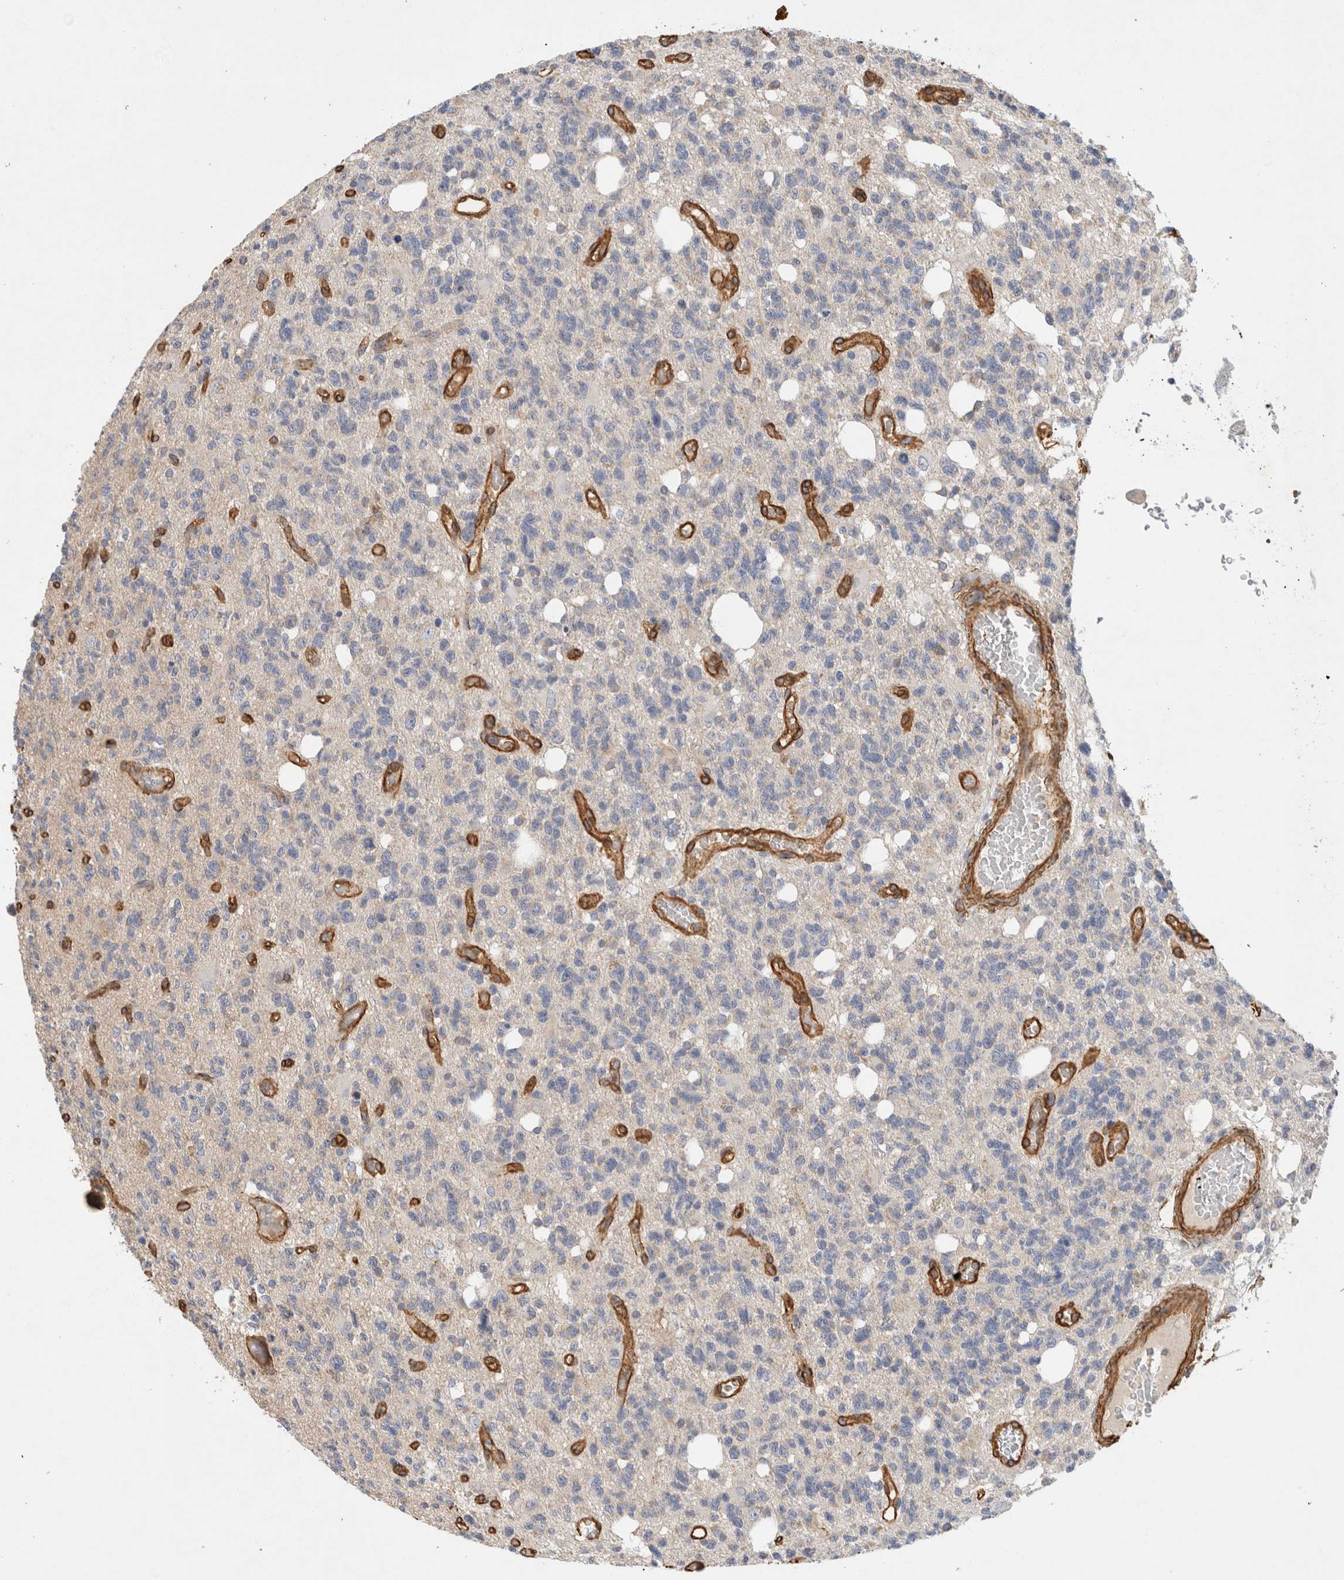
{"staining": {"intensity": "negative", "quantity": "none", "location": "none"}, "tissue": "glioma", "cell_type": "Tumor cells", "image_type": "cancer", "snomed": [{"axis": "morphology", "description": "Glioma, malignant, High grade"}, {"axis": "topography", "description": "Brain"}], "caption": "High power microscopy micrograph of an immunohistochemistry histopathology image of glioma, revealing no significant positivity in tumor cells.", "gene": "JMJD4", "patient": {"sex": "female", "age": 62}}